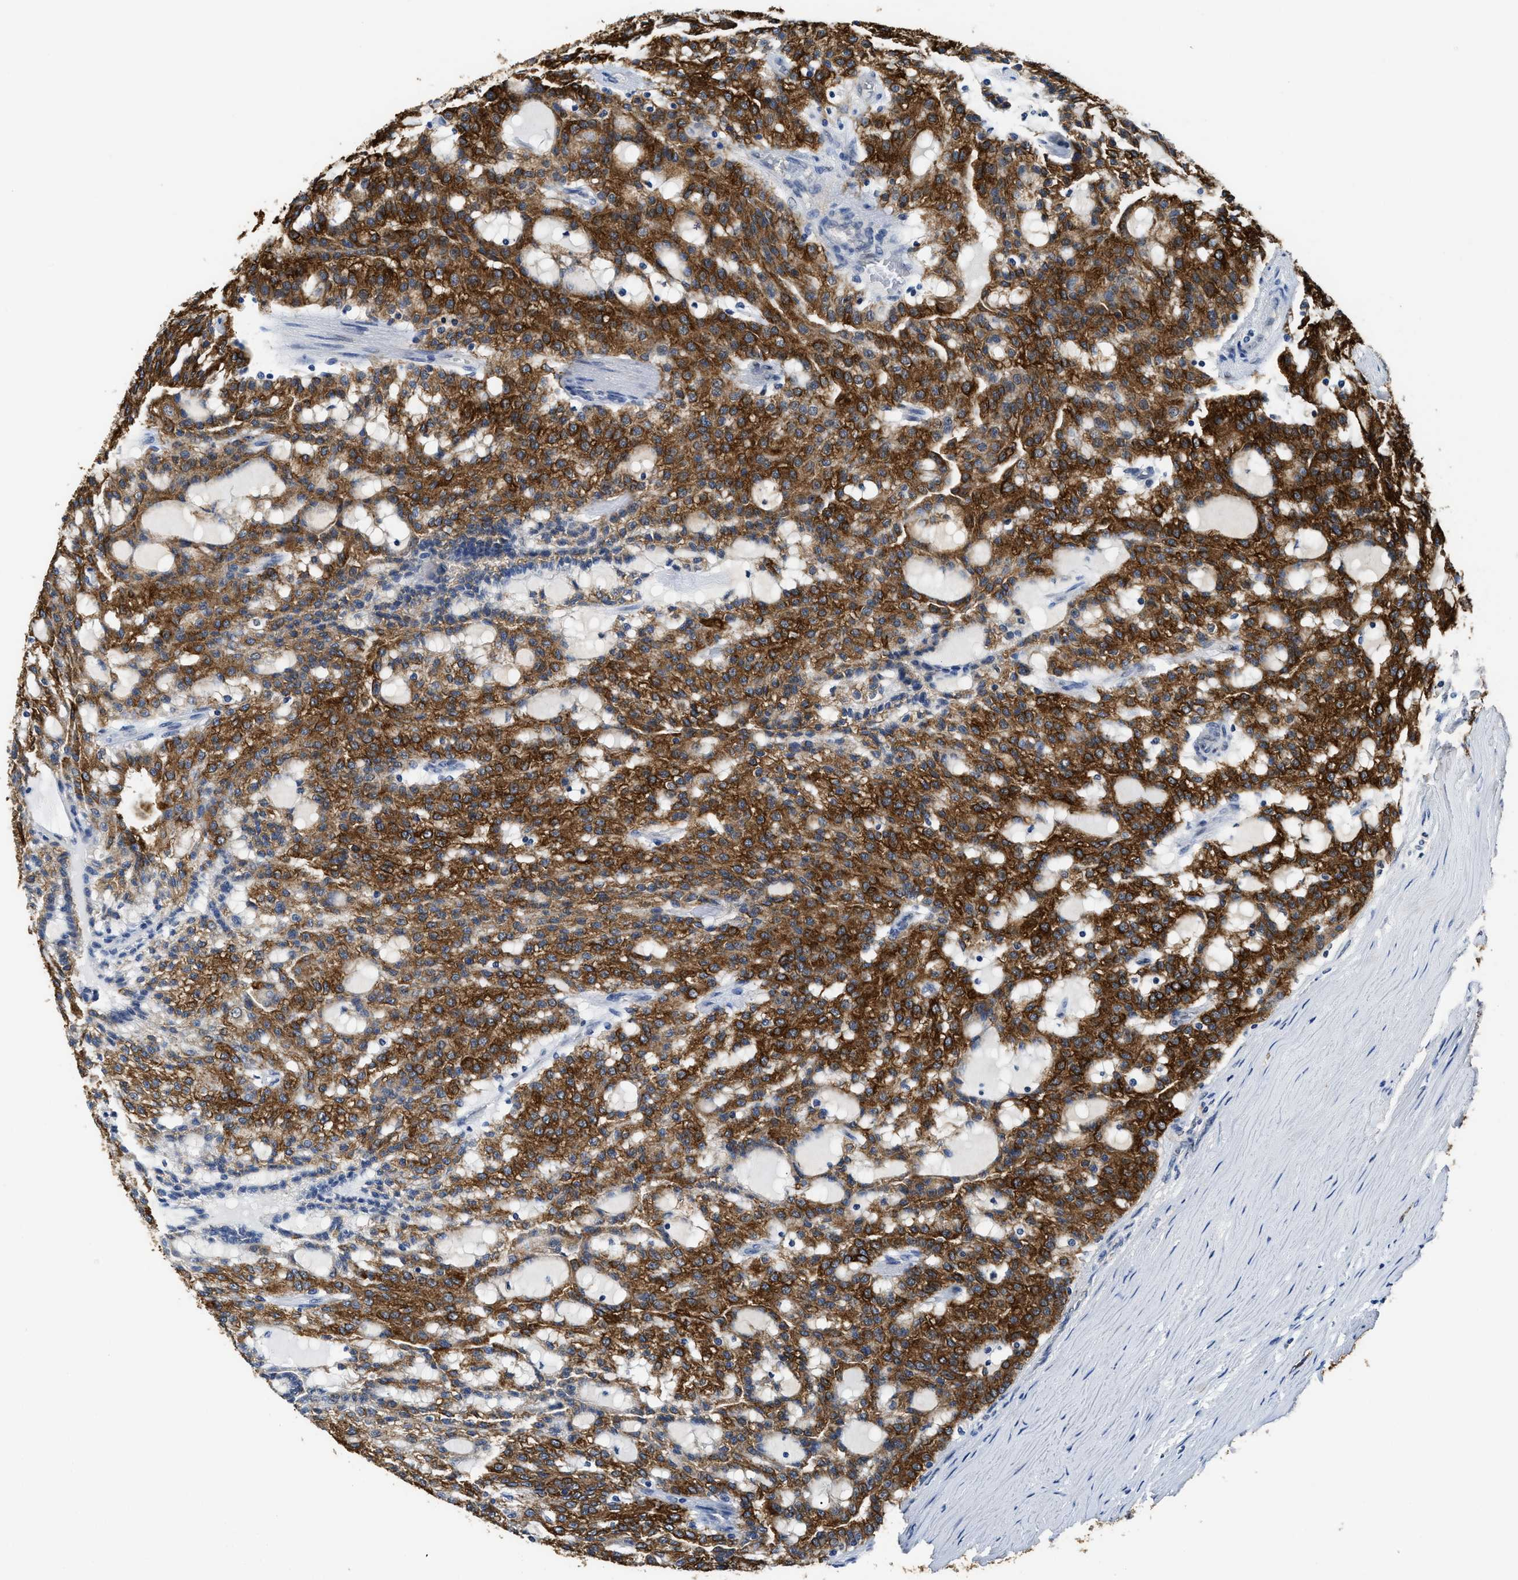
{"staining": {"intensity": "strong", "quantity": ">75%", "location": "cytoplasmic/membranous"}, "tissue": "renal cancer", "cell_type": "Tumor cells", "image_type": "cancer", "snomed": [{"axis": "morphology", "description": "Adenocarcinoma, NOS"}, {"axis": "topography", "description": "Kidney"}], "caption": "Strong cytoplasmic/membranous positivity for a protein is seen in about >75% of tumor cells of renal cancer using immunohistochemistry (IHC).", "gene": "CTNNA1", "patient": {"sex": "male", "age": 63}}